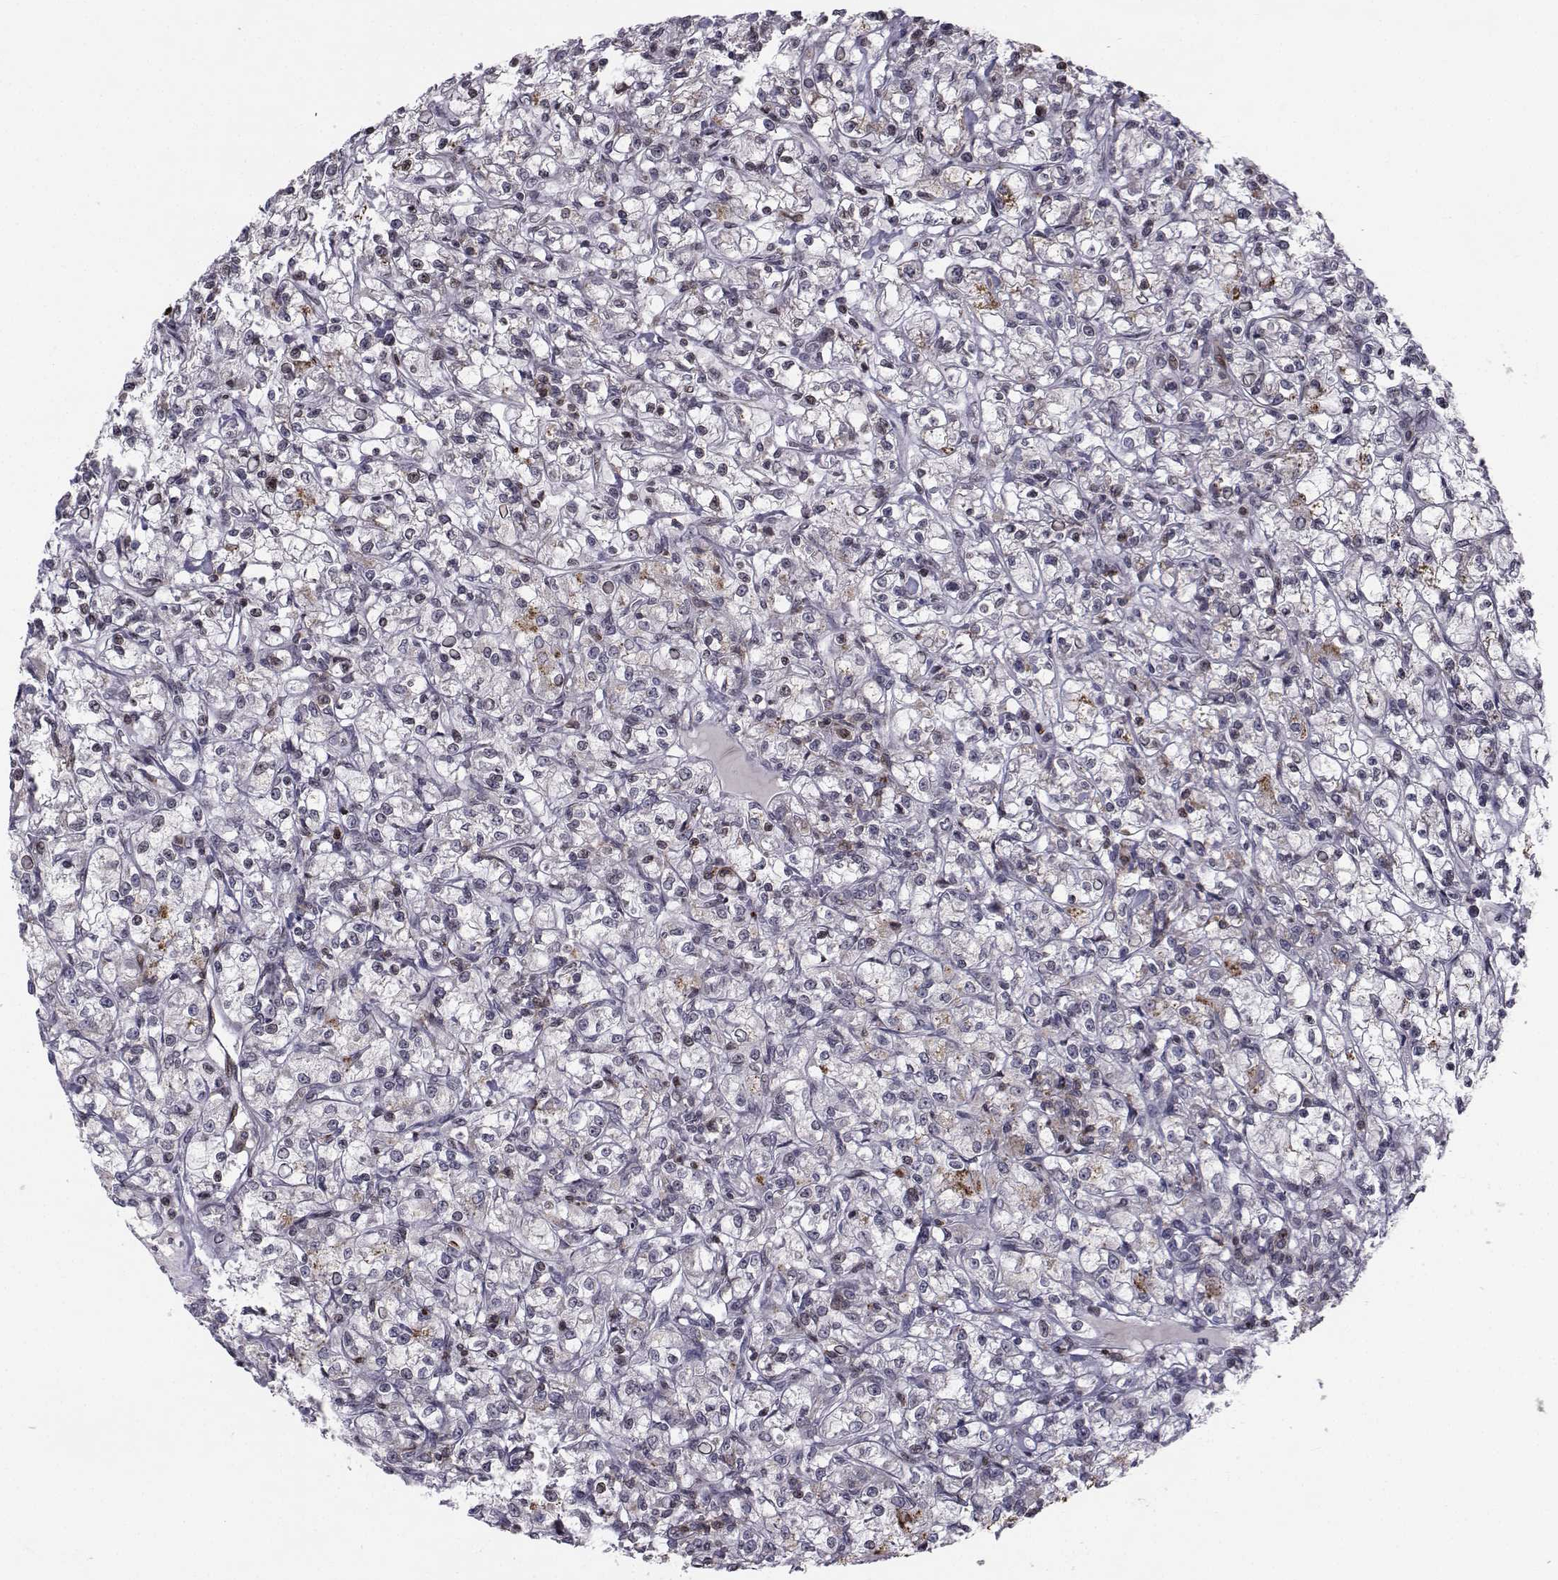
{"staining": {"intensity": "negative", "quantity": "none", "location": "none"}, "tissue": "renal cancer", "cell_type": "Tumor cells", "image_type": "cancer", "snomed": [{"axis": "morphology", "description": "Adenocarcinoma, NOS"}, {"axis": "topography", "description": "Kidney"}], "caption": "Tumor cells show no significant expression in renal cancer (adenocarcinoma). (Brightfield microscopy of DAB immunohistochemistry at high magnification).", "gene": "PCP4L1", "patient": {"sex": "female", "age": 59}}